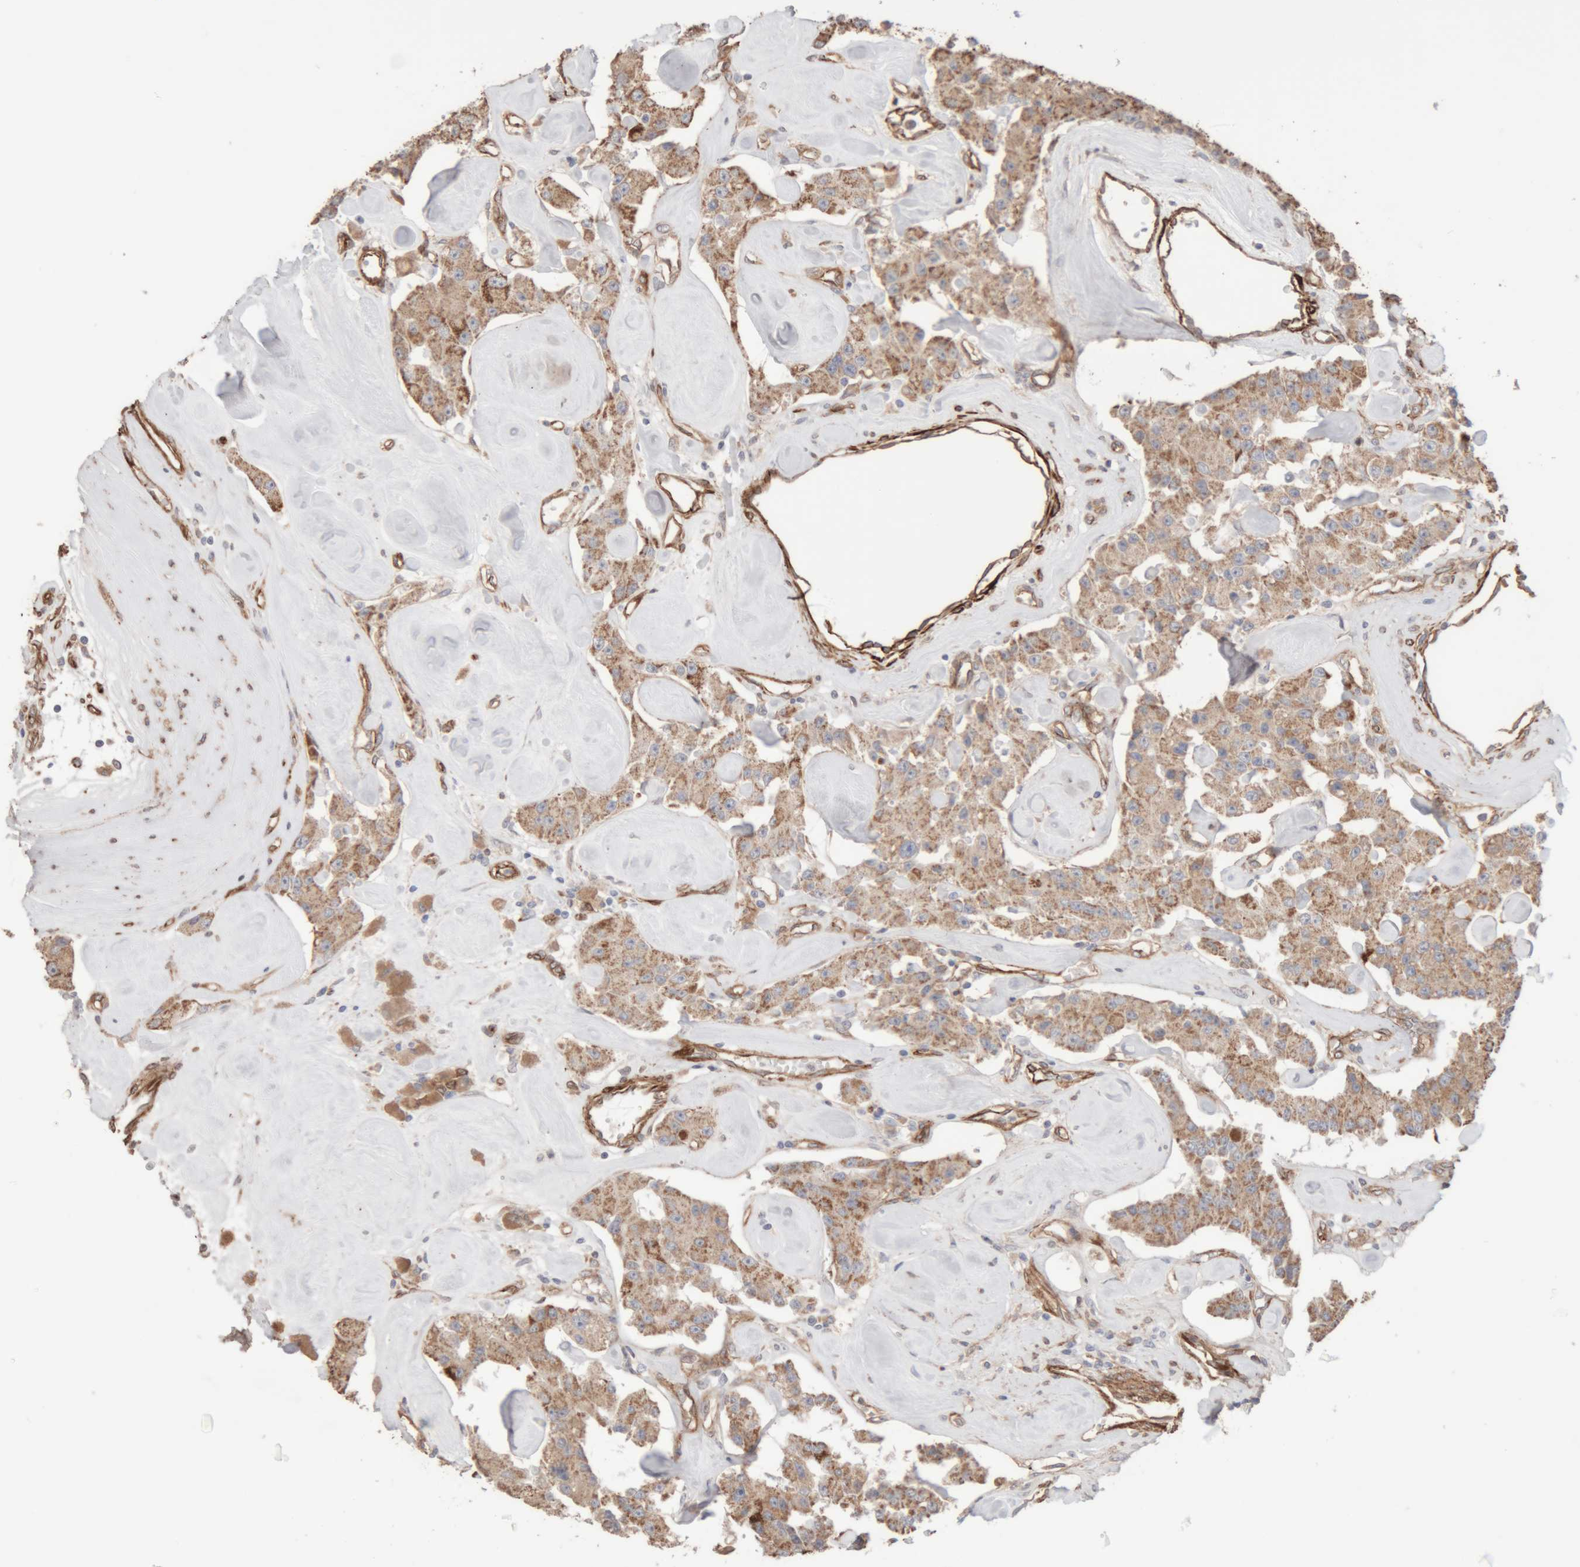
{"staining": {"intensity": "moderate", "quantity": ">75%", "location": "cytoplasmic/membranous"}, "tissue": "carcinoid", "cell_type": "Tumor cells", "image_type": "cancer", "snomed": [{"axis": "morphology", "description": "Carcinoid, malignant, NOS"}, {"axis": "topography", "description": "Pancreas"}], "caption": "Immunohistochemical staining of human malignant carcinoid reveals medium levels of moderate cytoplasmic/membranous protein positivity in approximately >75% of tumor cells.", "gene": "RAB32", "patient": {"sex": "male", "age": 41}}